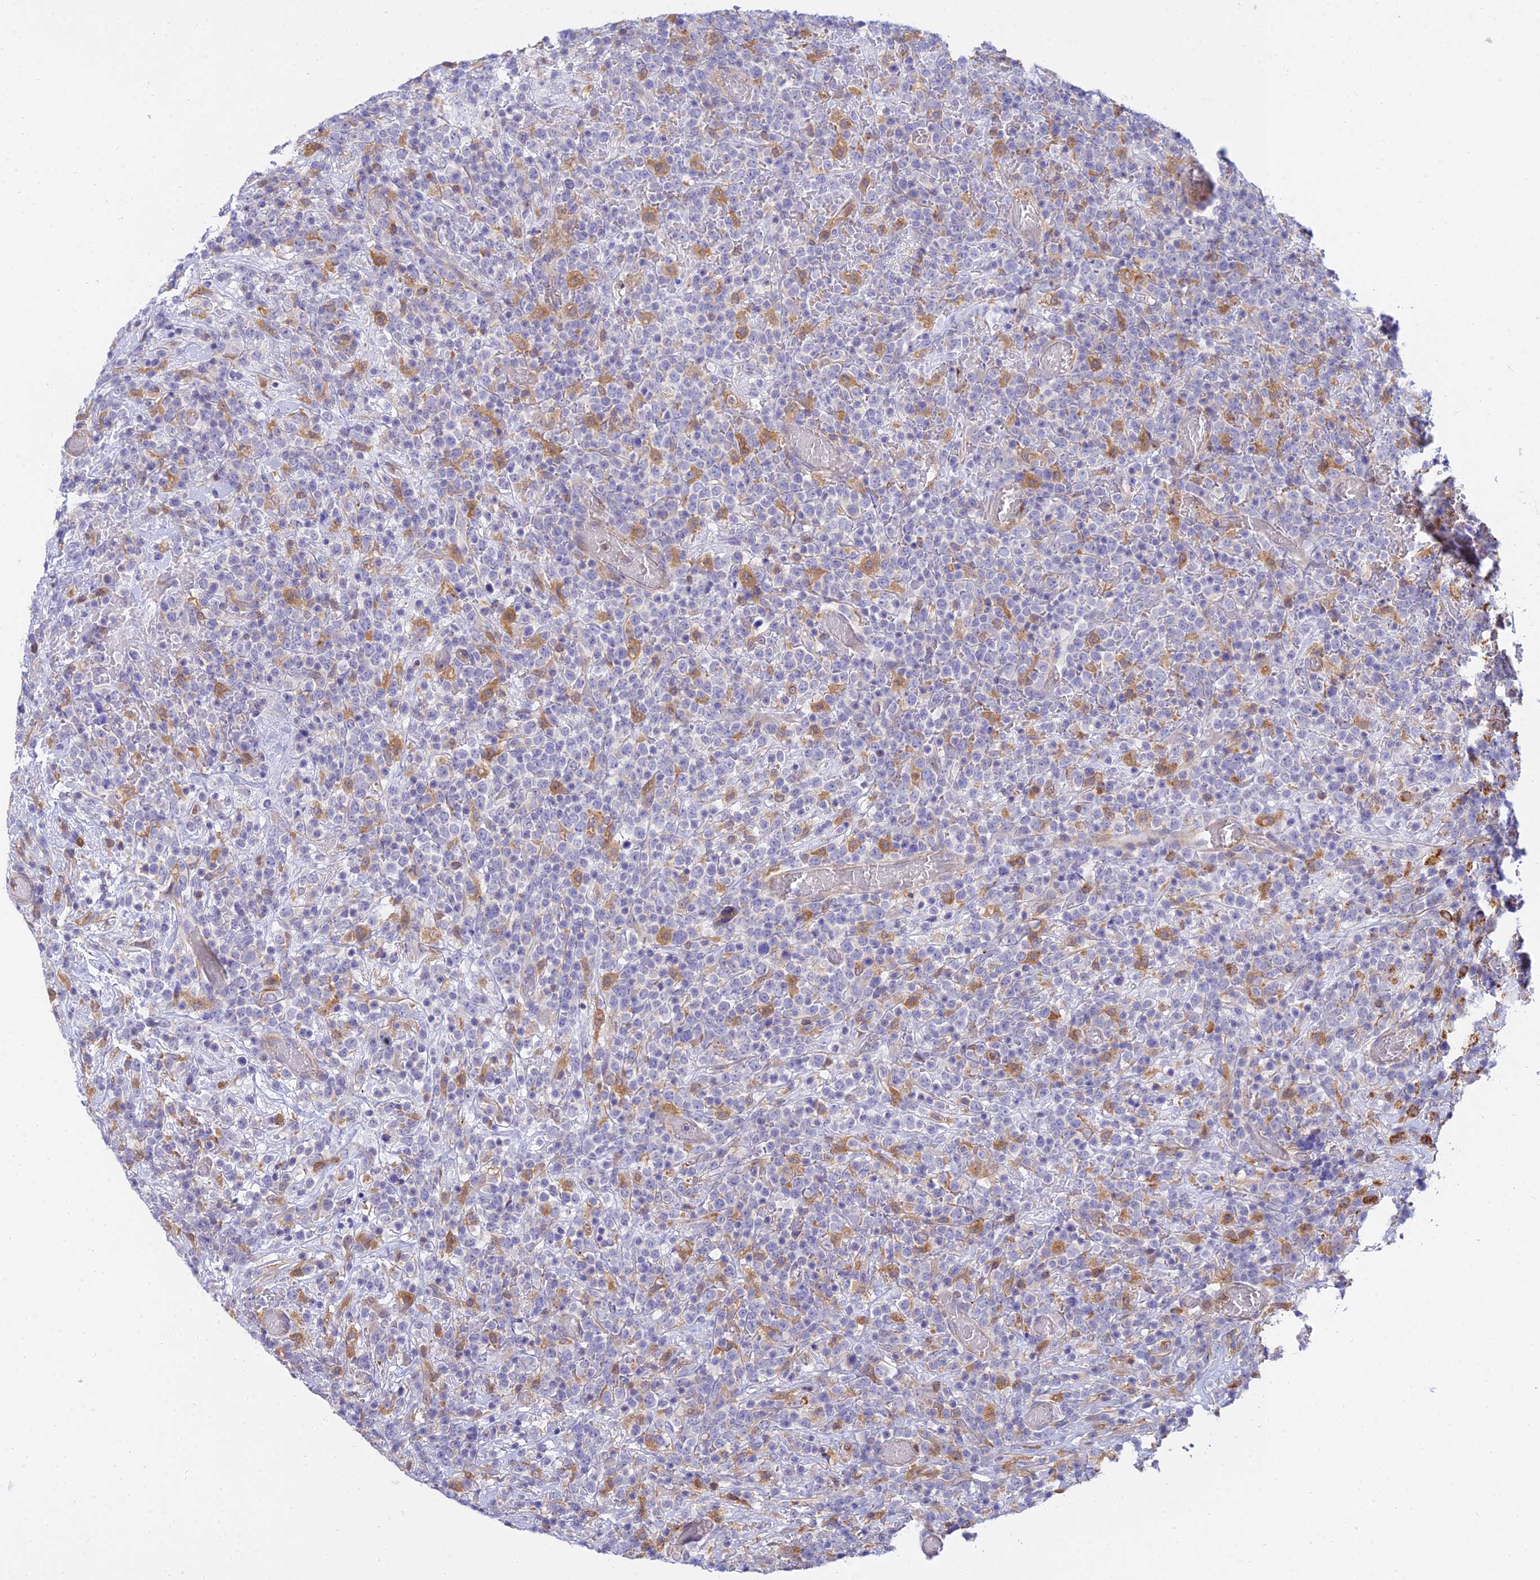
{"staining": {"intensity": "negative", "quantity": "none", "location": "none"}, "tissue": "lymphoma", "cell_type": "Tumor cells", "image_type": "cancer", "snomed": [{"axis": "morphology", "description": "Malignant lymphoma, non-Hodgkin's type, High grade"}, {"axis": "topography", "description": "Colon"}], "caption": "Protein analysis of lymphoma exhibits no significant staining in tumor cells. (DAB (3,3'-diaminobenzidine) immunohistochemistry visualized using brightfield microscopy, high magnification).", "gene": "ARL8B", "patient": {"sex": "female", "age": 53}}